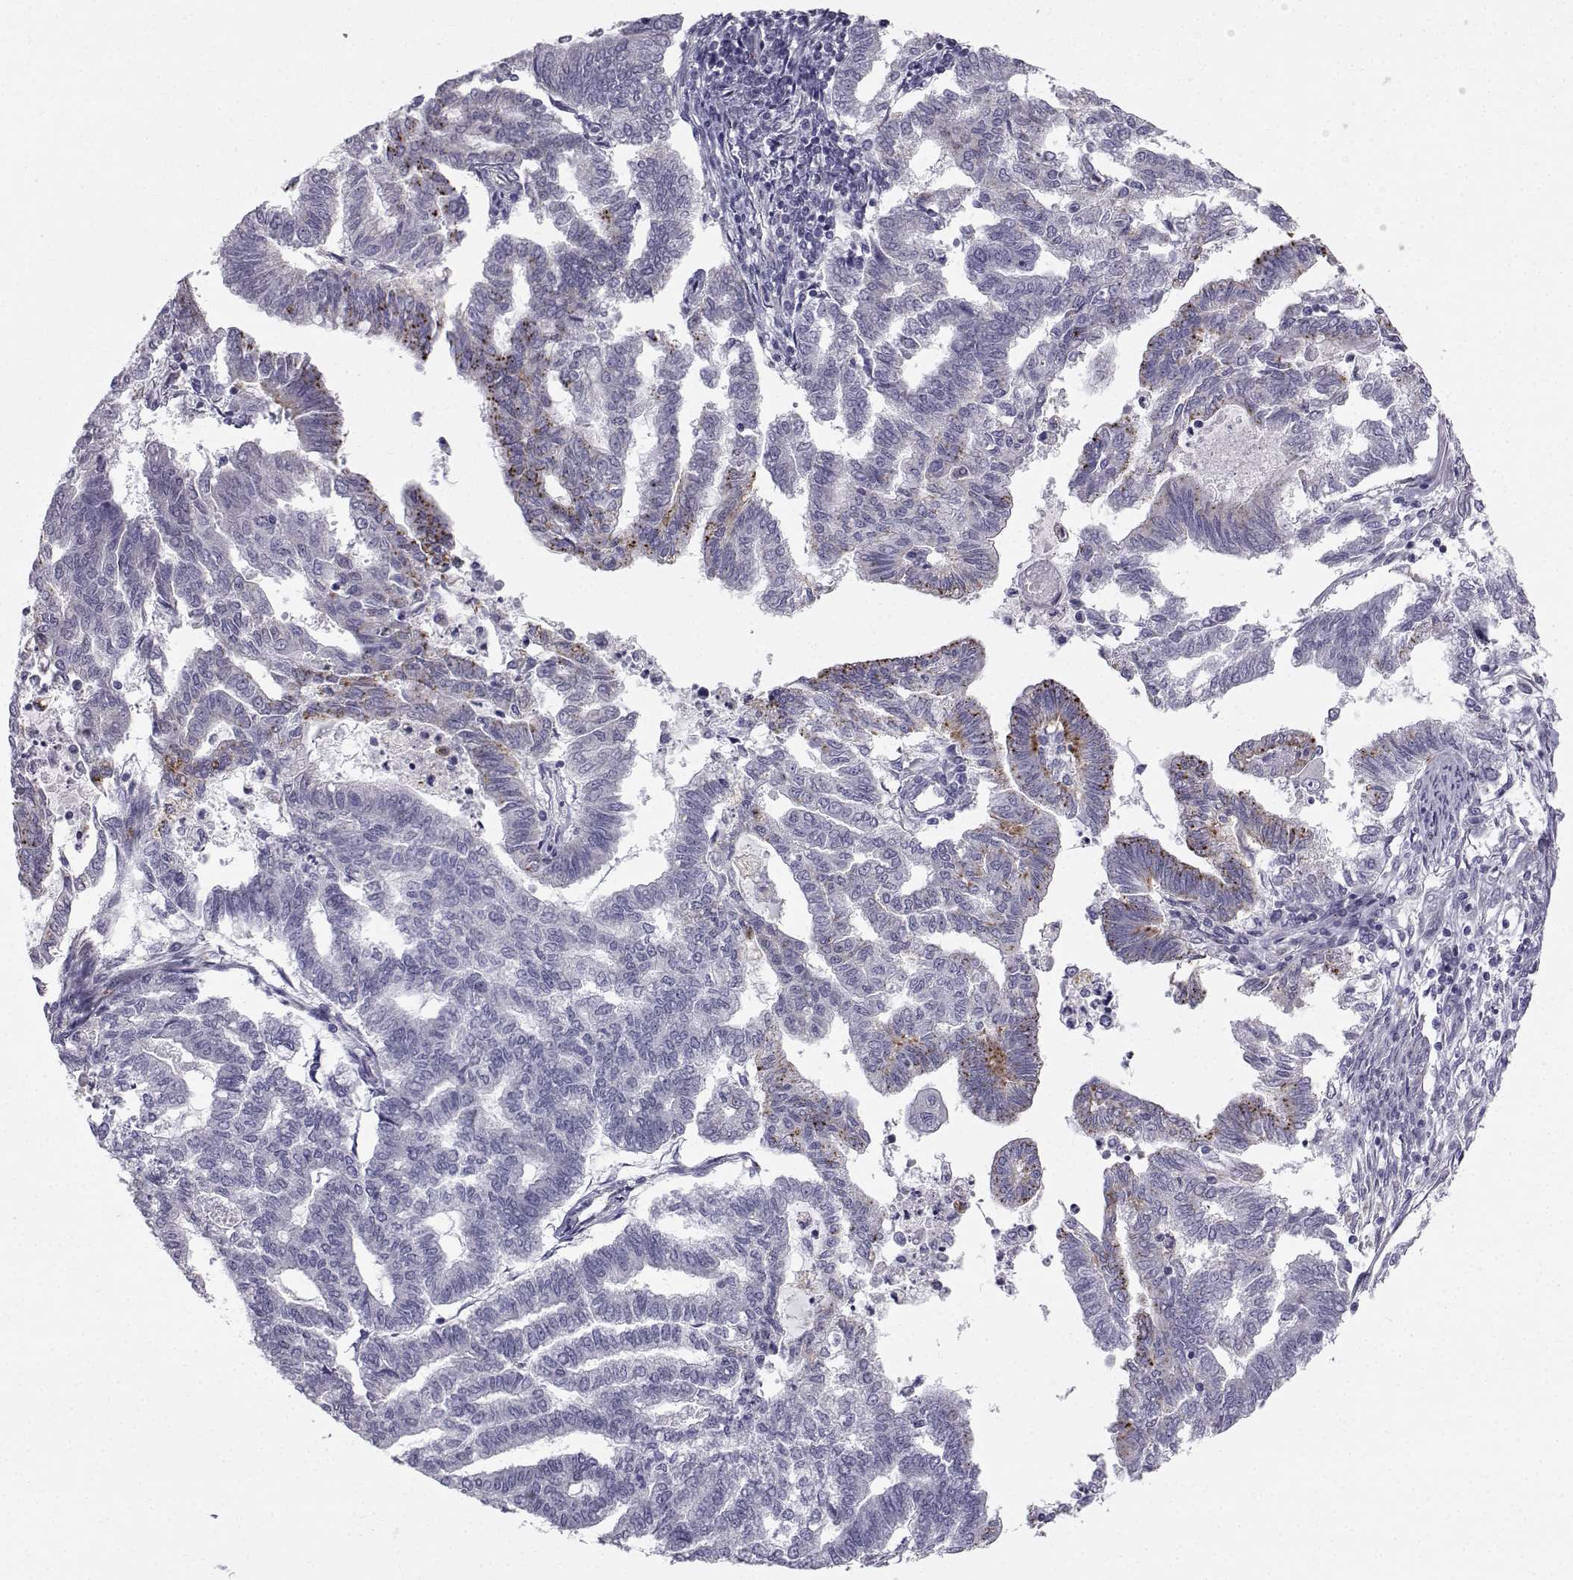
{"staining": {"intensity": "moderate", "quantity": "<25%", "location": "cytoplasmic/membranous"}, "tissue": "endometrial cancer", "cell_type": "Tumor cells", "image_type": "cancer", "snomed": [{"axis": "morphology", "description": "Adenocarcinoma, NOS"}, {"axis": "topography", "description": "Endometrium"}], "caption": "This is an image of immunohistochemistry (IHC) staining of adenocarcinoma (endometrial), which shows moderate positivity in the cytoplasmic/membranous of tumor cells.", "gene": "CALCR", "patient": {"sex": "female", "age": 79}}